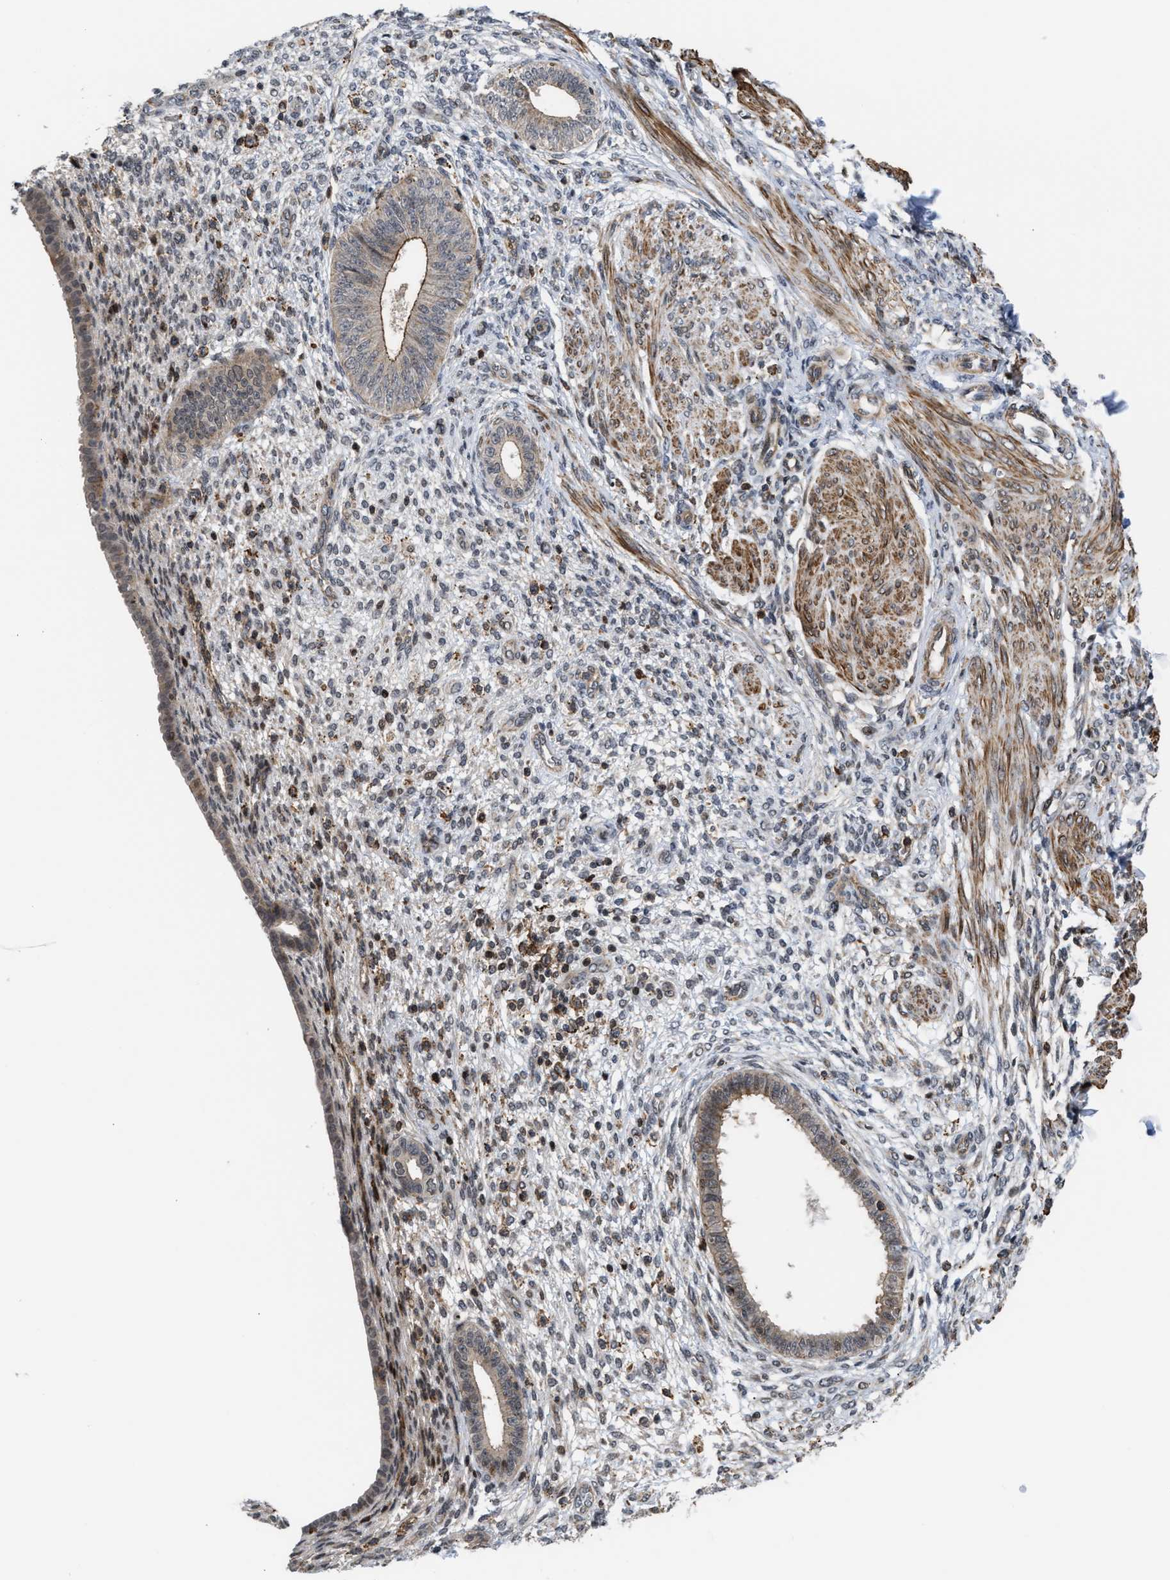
{"staining": {"intensity": "moderate", "quantity": "25%-75%", "location": "nuclear"}, "tissue": "endometrium", "cell_type": "Cells in endometrial stroma", "image_type": "normal", "snomed": [{"axis": "morphology", "description": "Normal tissue, NOS"}, {"axis": "topography", "description": "Endometrium"}], "caption": "This micrograph reveals unremarkable endometrium stained with immunohistochemistry to label a protein in brown. The nuclear of cells in endometrial stroma show moderate positivity for the protein. Nuclei are counter-stained blue.", "gene": "STAU2", "patient": {"sex": "female", "age": 72}}